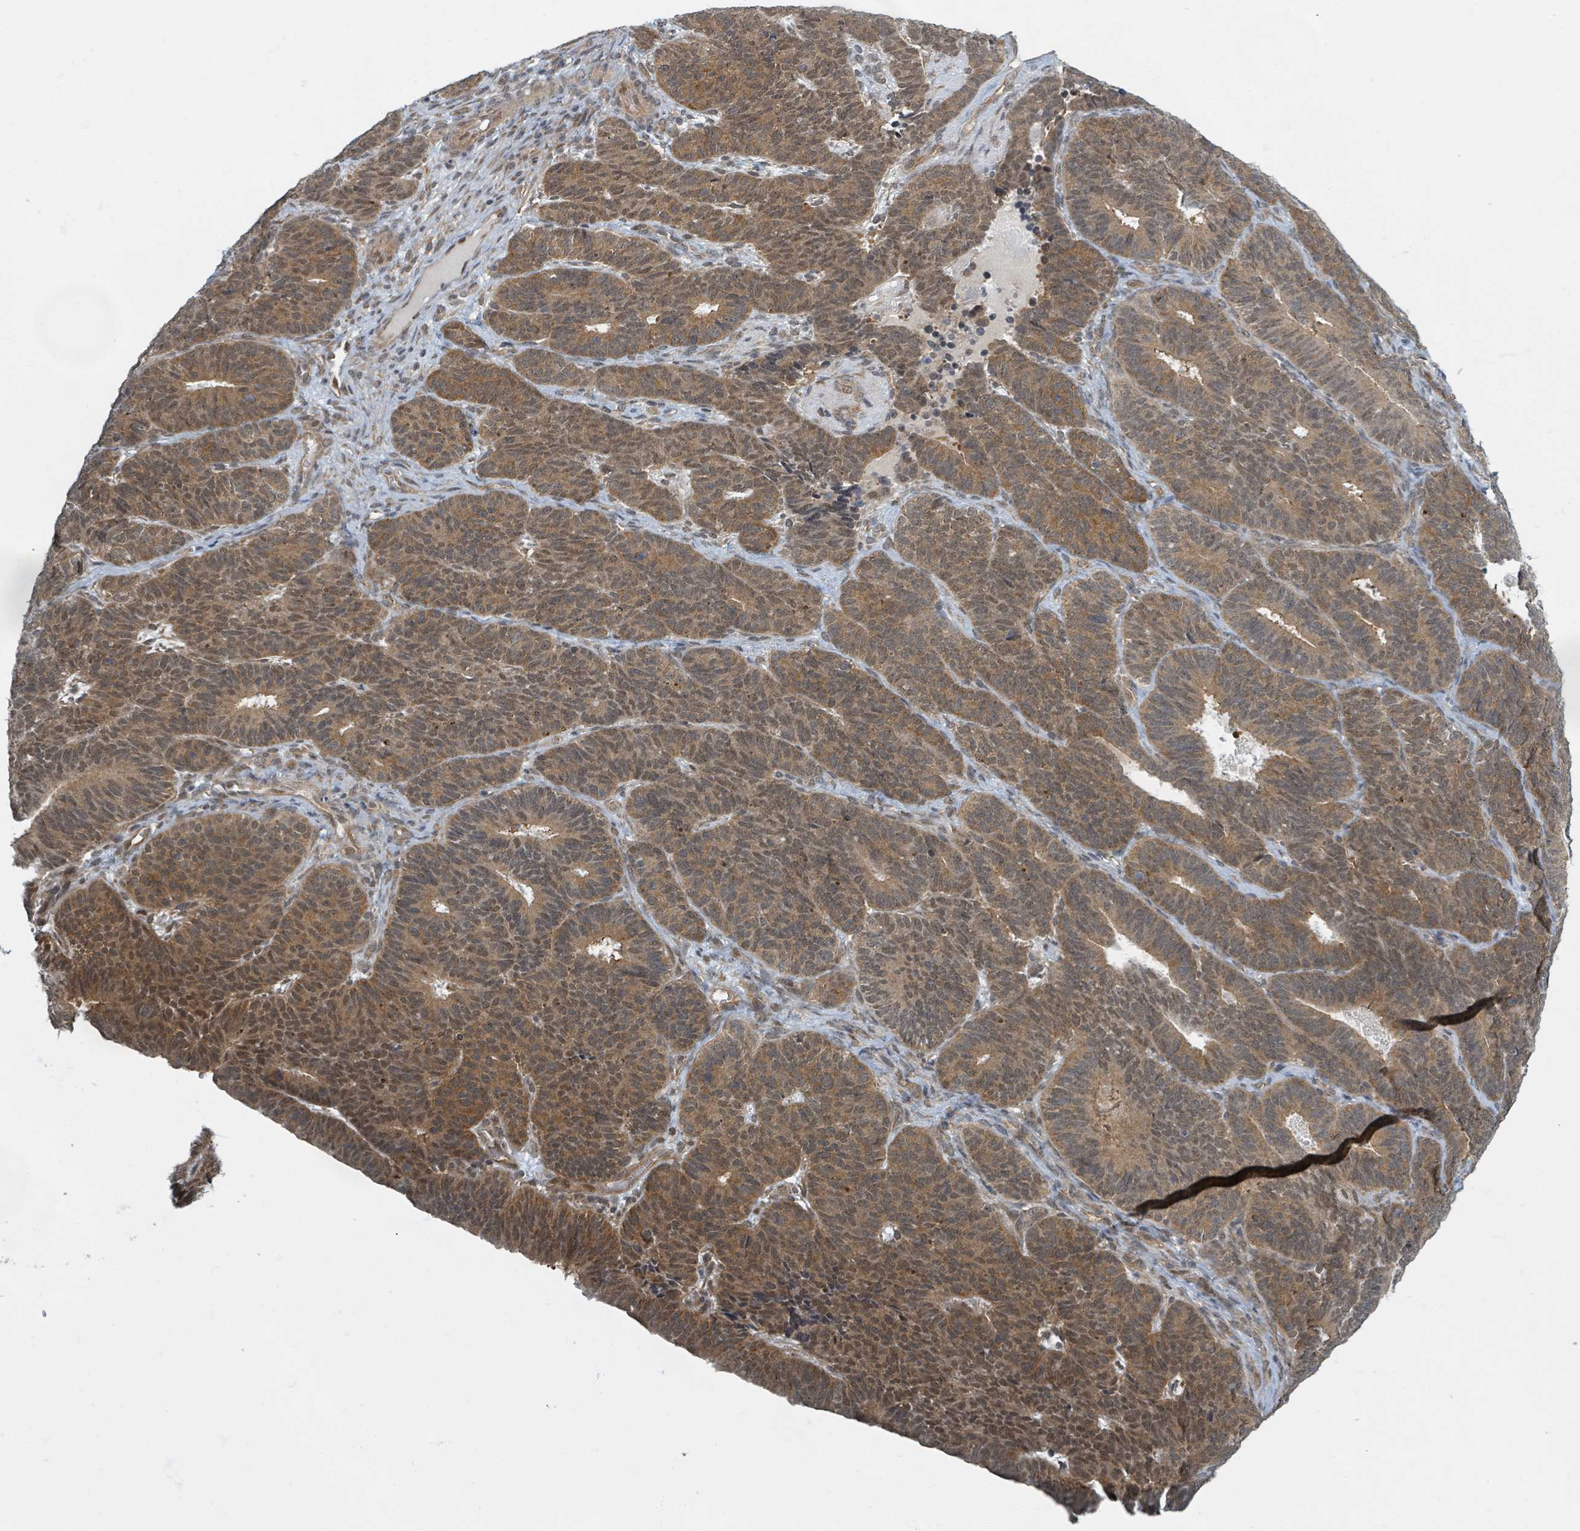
{"staining": {"intensity": "moderate", "quantity": ">75%", "location": "cytoplasmic/membranous,nuclear"}, "tissue": "endometrial cancer", "cell_type": "Tumor cells", "image_type": "cancer", "snomed": [{"axis": "morphology", "description": "Adenocarcinoma, NOS"}, {"axis": "topography", "description": "Endometrium"}], "caption": "Immunohistochemistry (IHC) of human endometrial adenocarcinoma shows medium levels of moderate cytoplasmic/membranous and nuclear staining in approximately >75% of tumor cells. (DAB IHC, brown staining for protein, blue staining for nuclei).", "gene": "INTS15", "patient": {"sex": "female", "age": 70}}